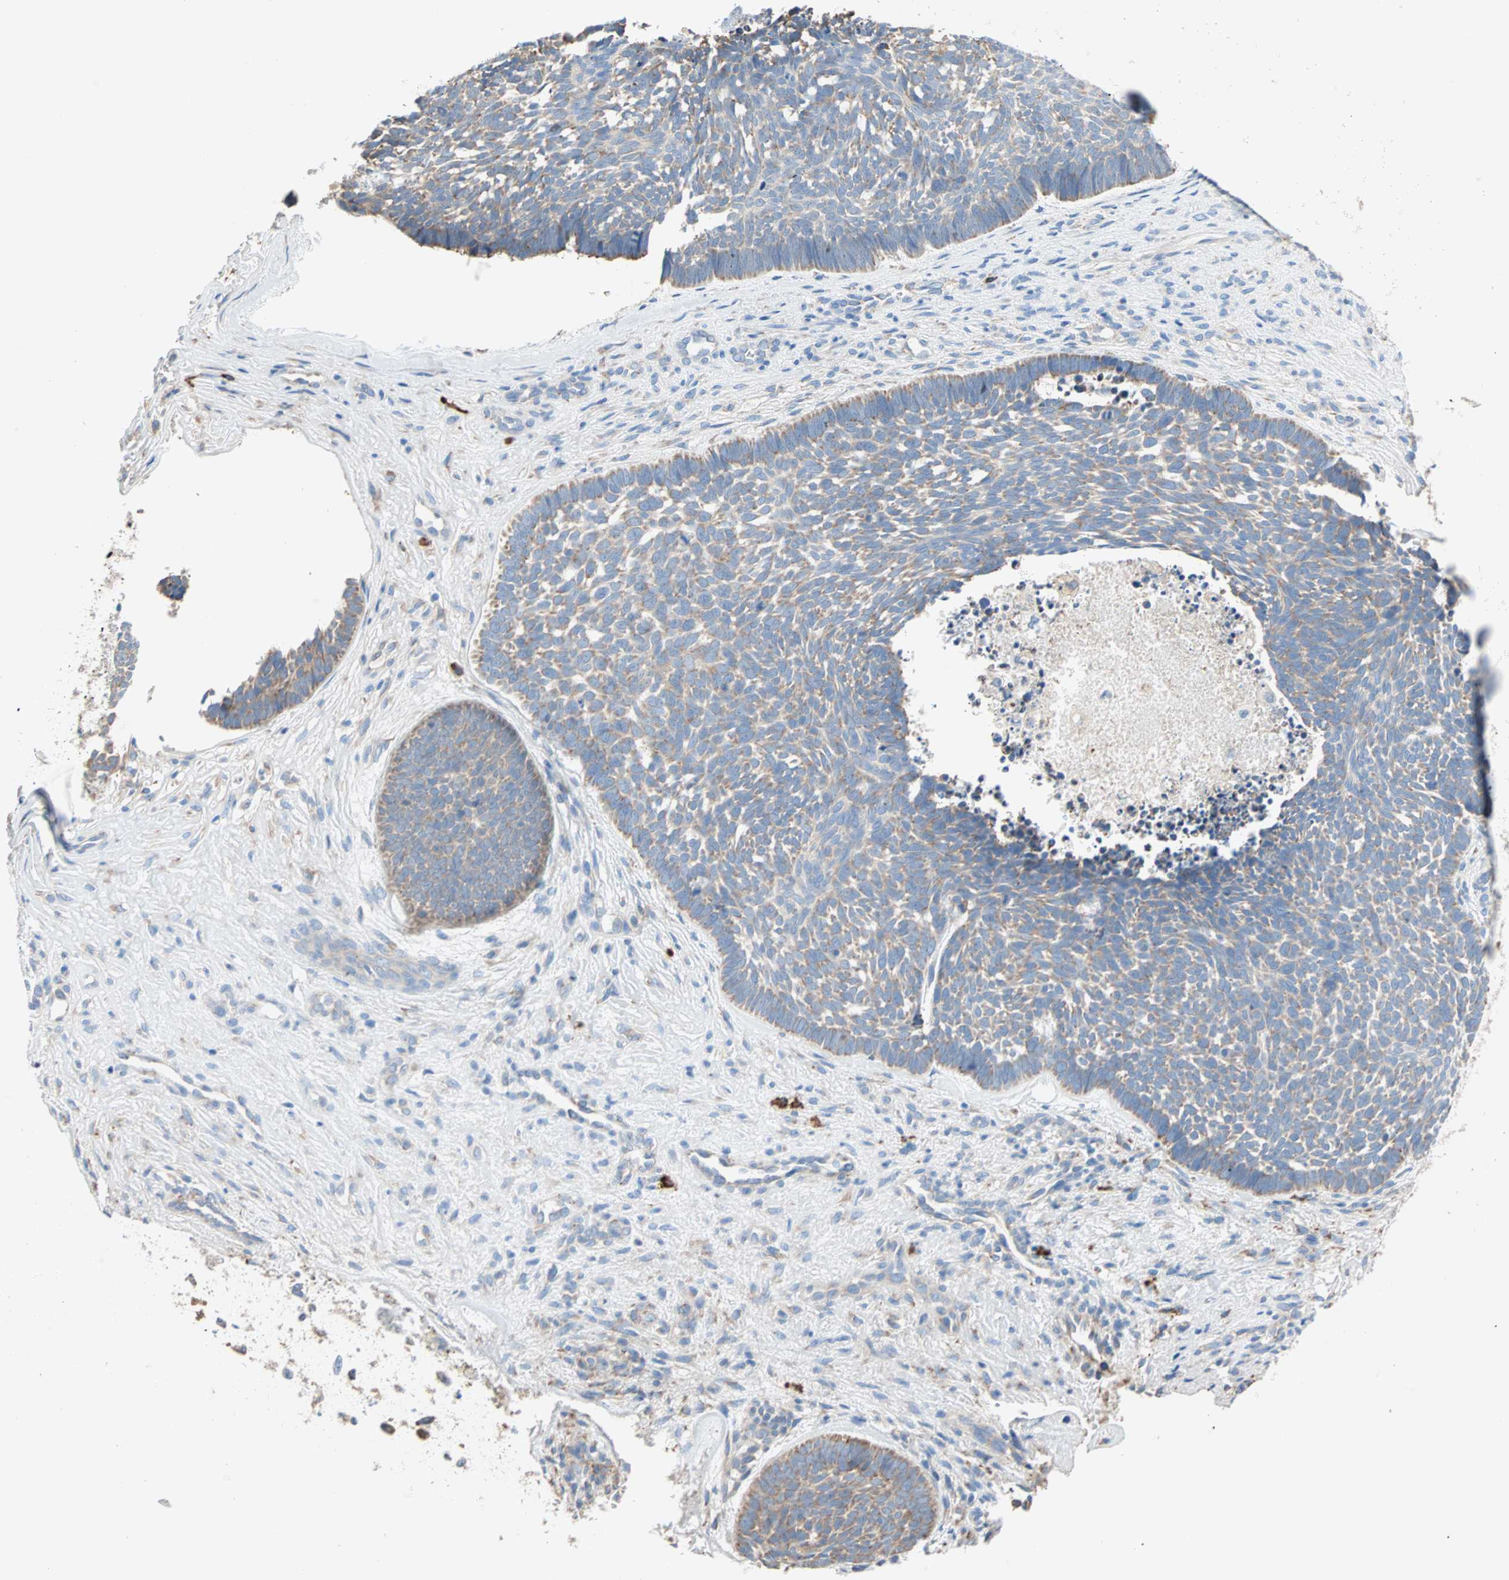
{"staining": {"intensity": "moderate", "quantity": ">75%", "location": "cytoplasmic/membranous"}, "tissue": "skin cancer", "cell_type": "Tumor cells", "image_type": "cancer", "snomed": [{"axis": "morphology", "description": "Basal cell carcinoma"}, {"axis": "topography", "description": "Skin"}], "caption": "Skin cancer (basal cell carcinoma) stained for a protein reveals moderate cytoplasmic/membranous positivity in tumor cells.", "gene": "PLCXD1", "patient": {"sex": "male", "age": 84}}